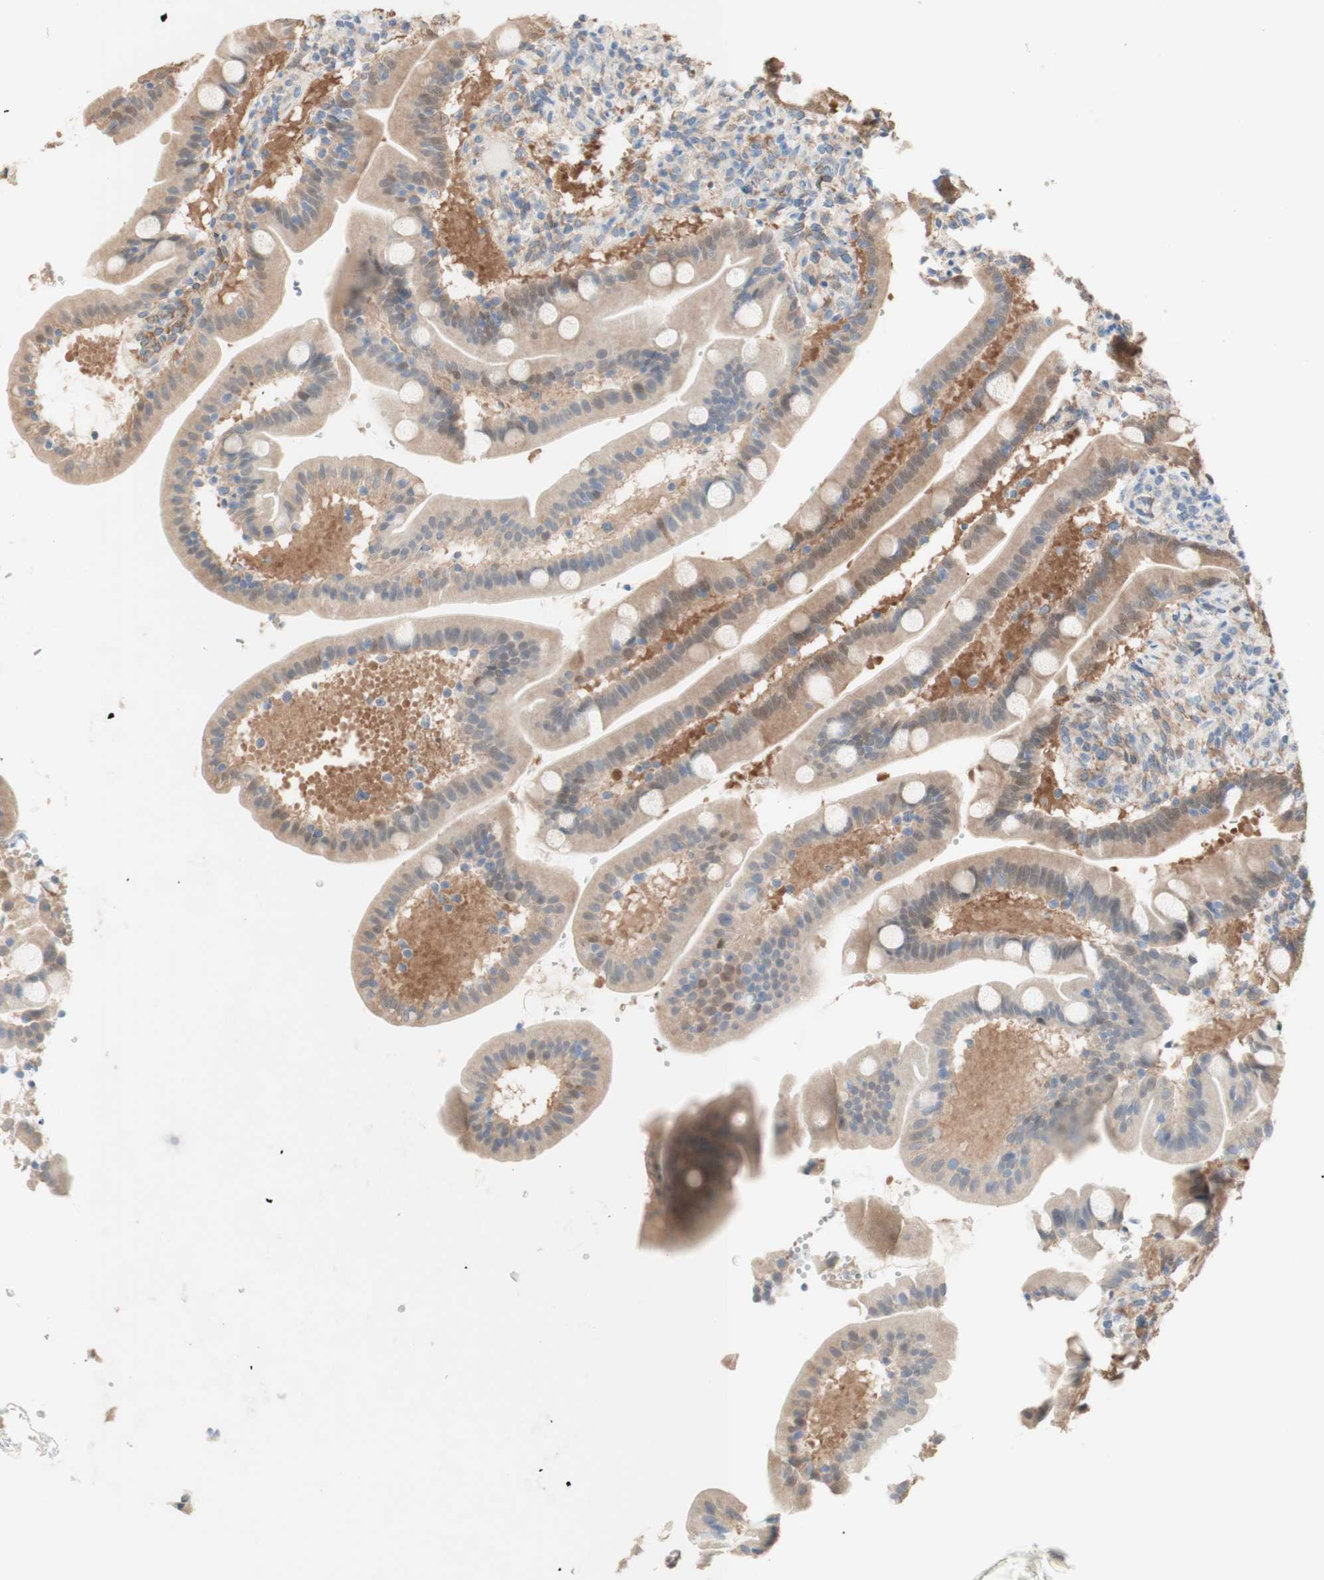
{"staining": {"intensity": "moderate", "quantity": ">75%", "location": "cytoplasmic/membranous"}, "tissue": "duodenum", "cell_type": "Glandular cells", "image_type": "normal", "snomed": [{"axis": "morphology", "description": "Normal tissue, NOS"}, {"axis": "topography", "description": "Duodenum"}], "caption": "A brown stain labels moderate cytoplasmic/membranous positivity of a protein in glandular cells of unremarkable duodenum.", "gene": "COMT", "patient": {"sex": "male", "age": 54}}